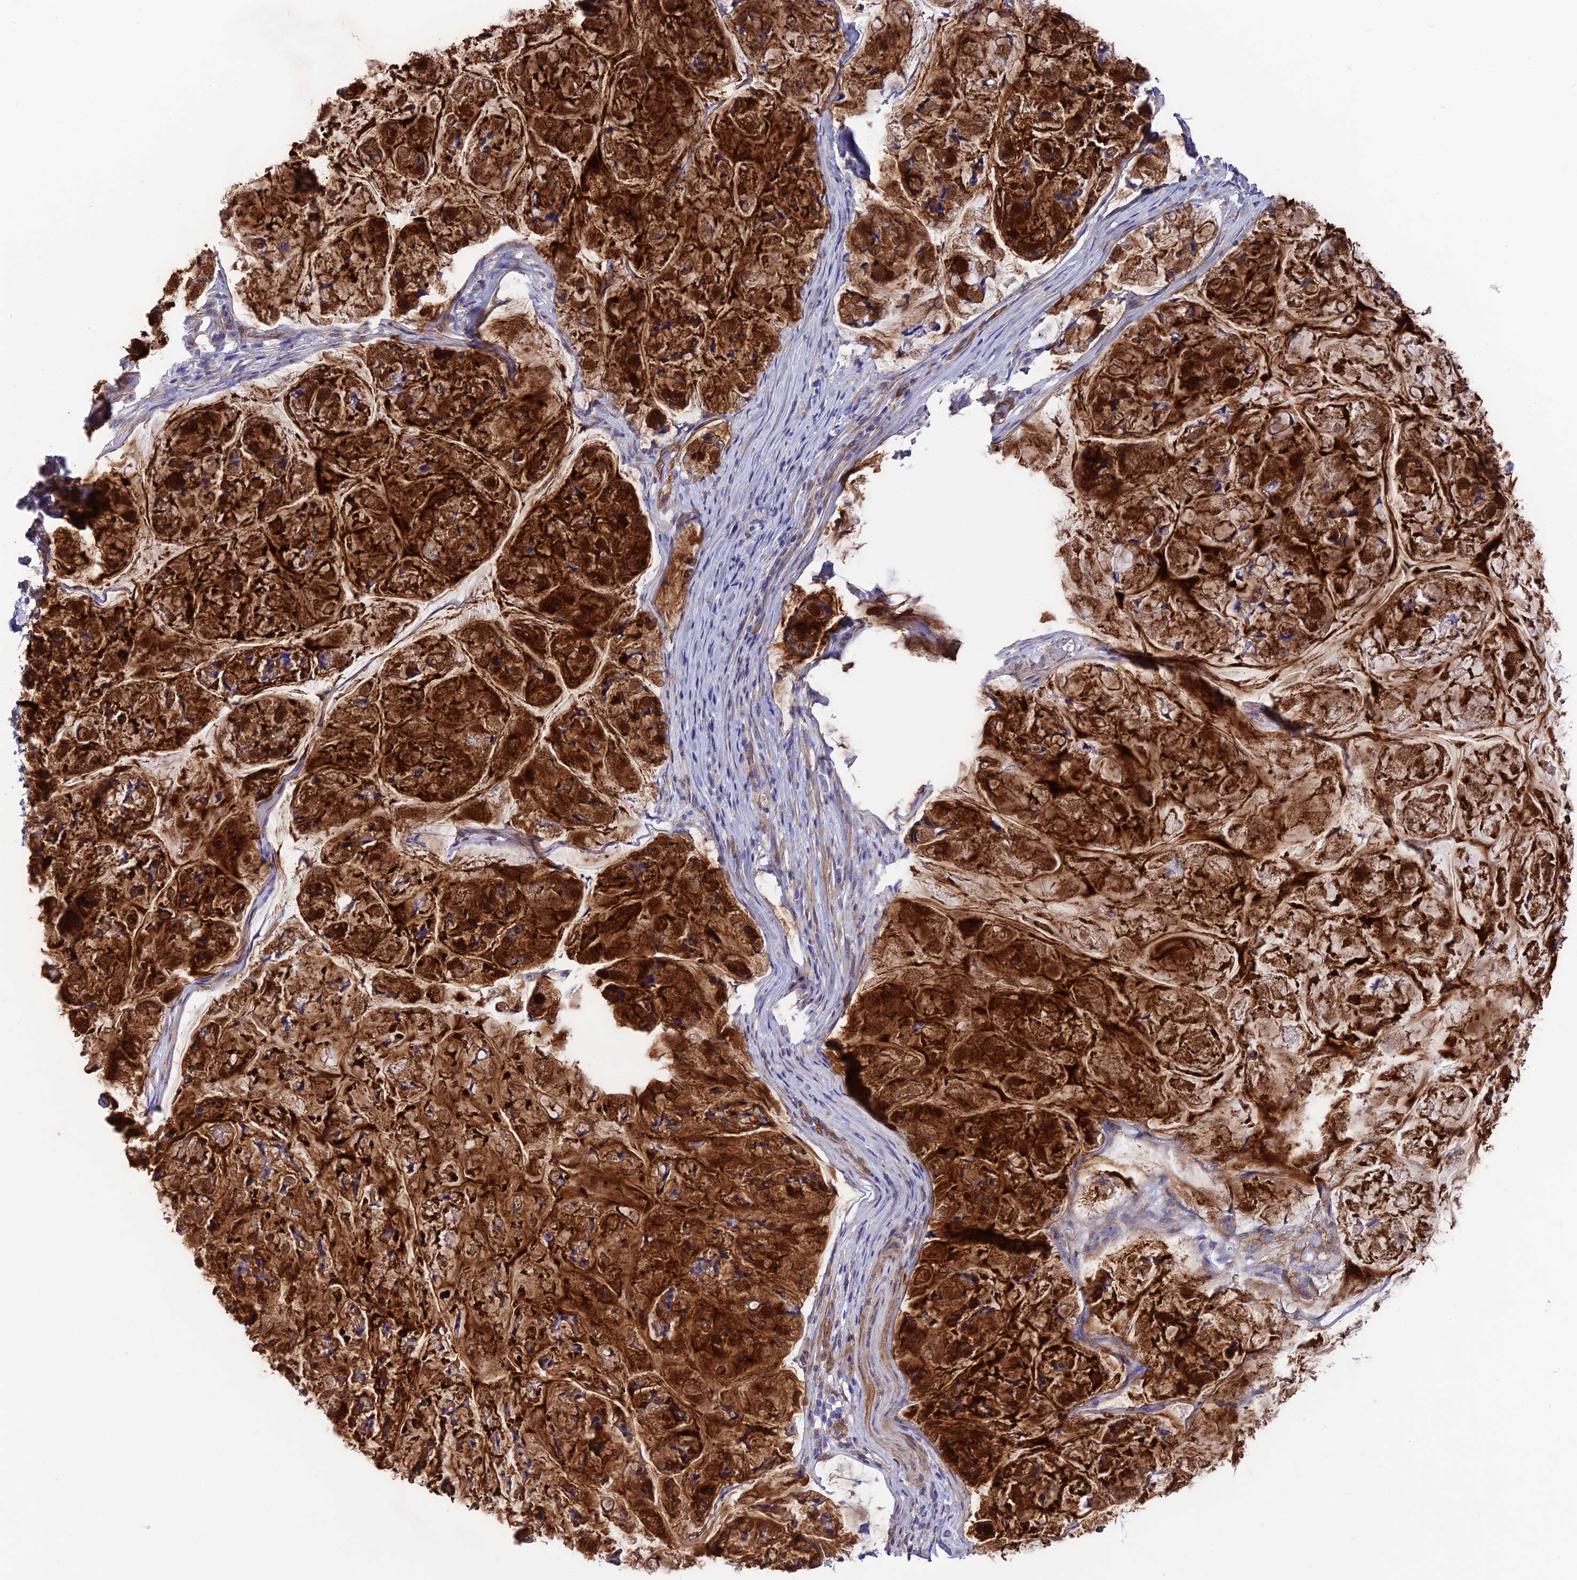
{"staining": {"intensity": "strong", "quantity": "<25%", "location": "cytoplasmic/membranous"}, "tissue": "stomach cancer", "cell_type": "Tumor cells", "image_type": "cancer", "snomed": [{"axis": "morphology", "description": "Adenocarcinoma, NOS"}, {"axis": "topography", "description": "Stomach, lower"}], "caption": "Tumor cells demonstrate medium levels of strong cytoplasmic/membranous staining in approximately <25% of cells in stomach adenocarcinoma.", "gene": "TNS1", "patient": {"sex": "male", "age": 67}}